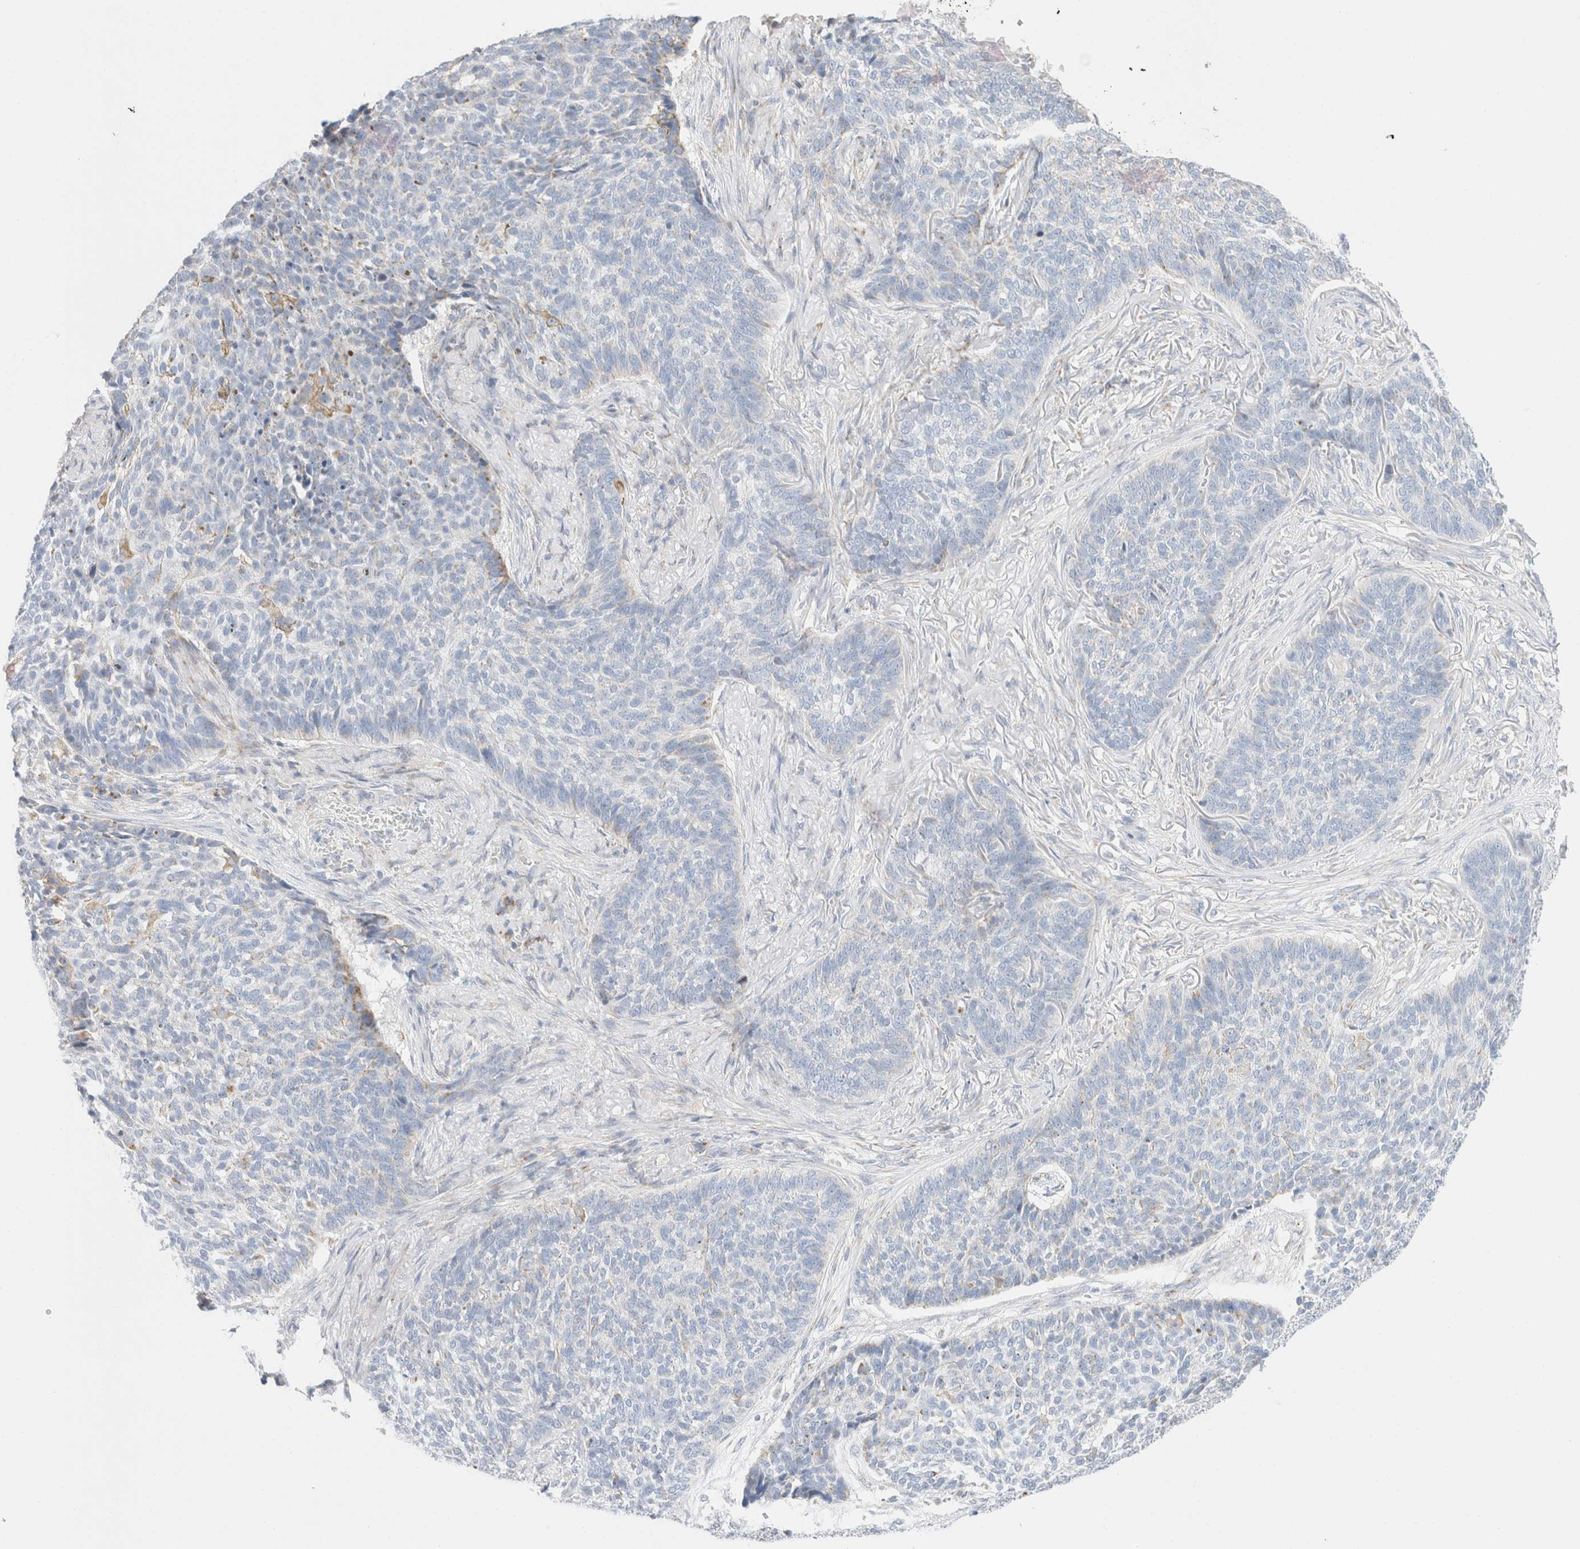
{"staining": {"intensity": "negative", "quantity": "none", "location": "none"}, "tissue": "skin cancer", "cell_type": "Tumor cells", "image_type": "cancer", "snomed": [{"axis": "morphology", "description": "Basal cell carcinoma"}, {"axis": "topography", "description": "Skin"}], "caption": "Human basal cell carcinoma (skin) stained for a protein using immunohistochemistry (IHC) reveals no positivity in tumor cells.", "gene": "ATP6V1C1", "patient": {"sex": "male", "age": 85}}